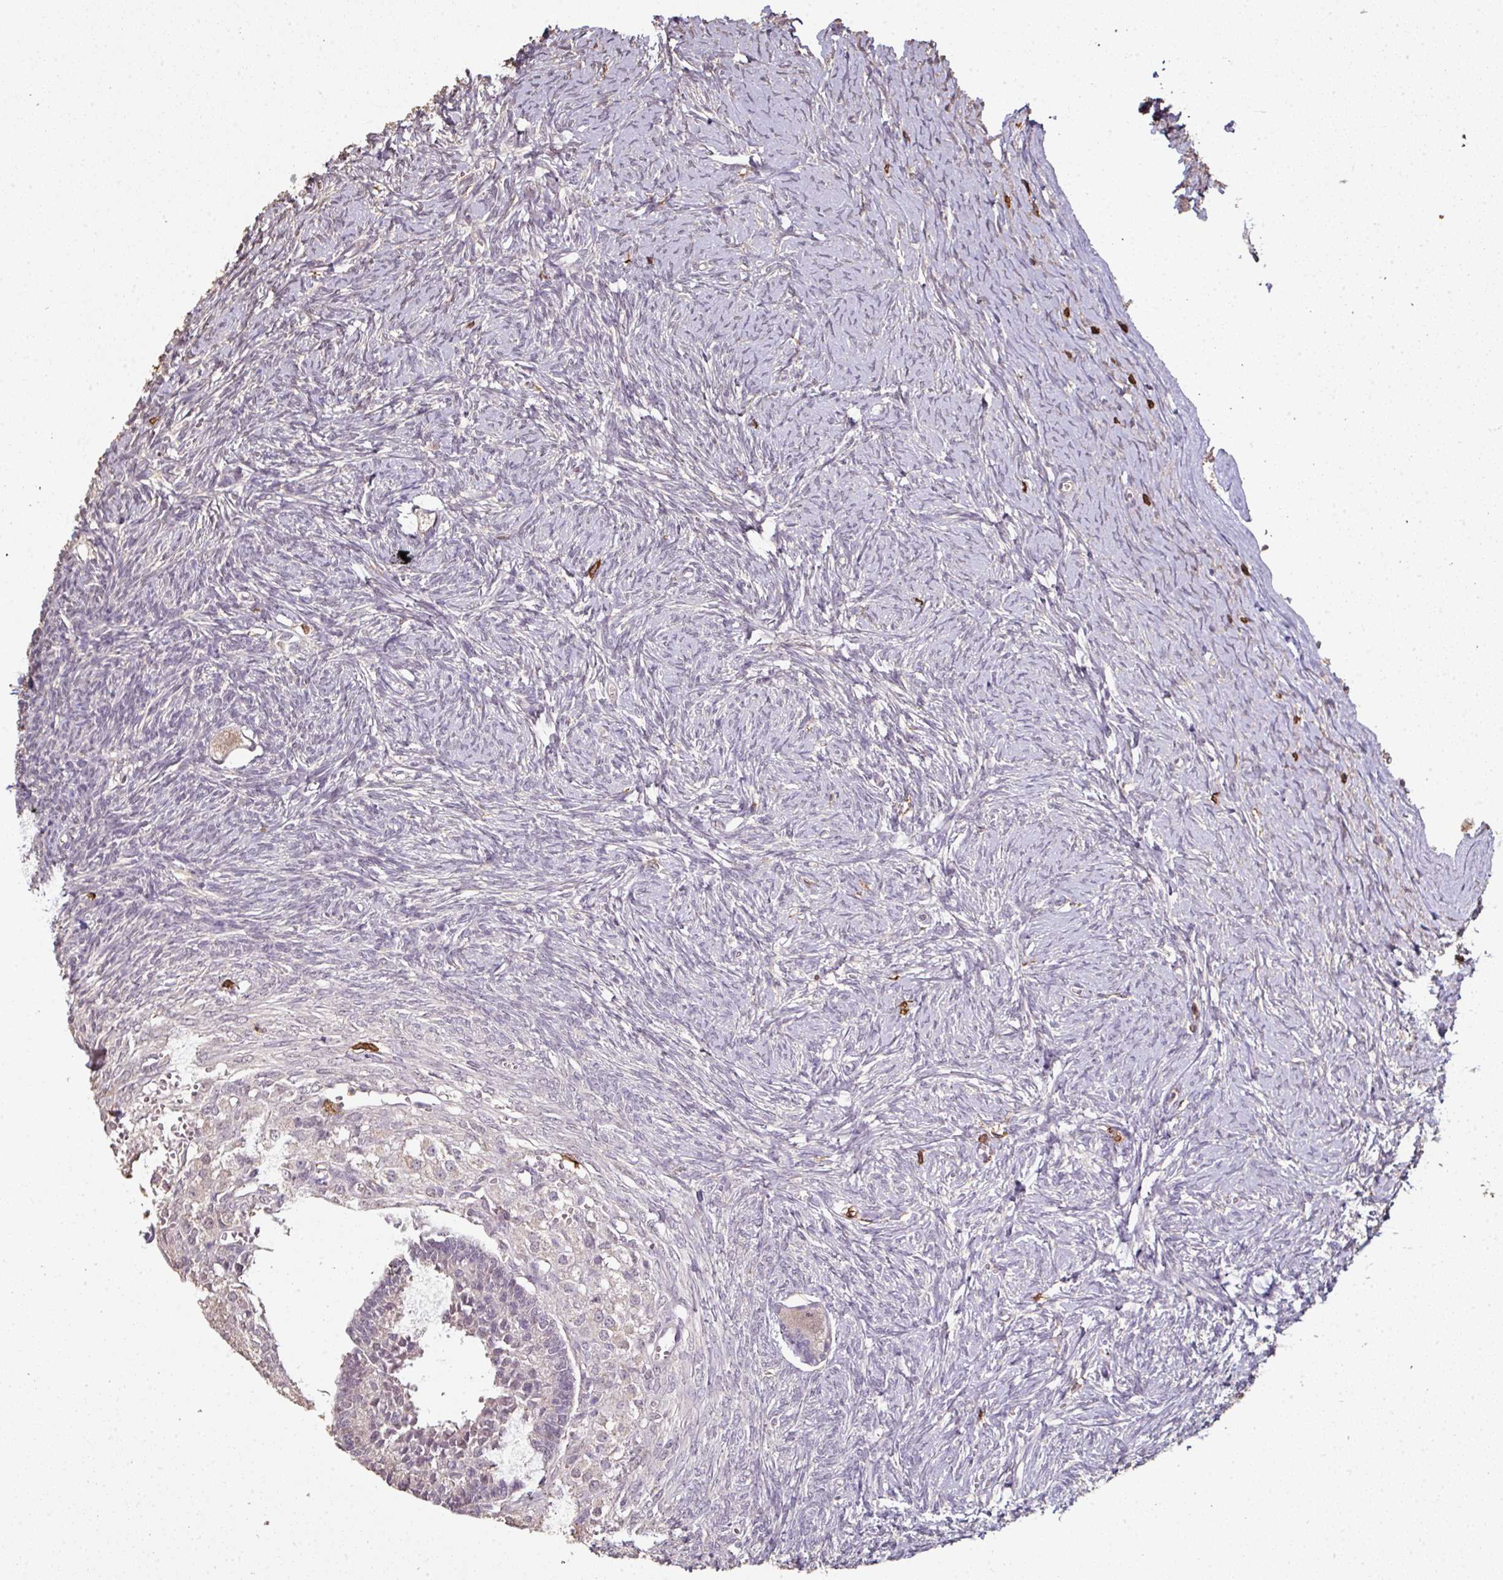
{"staining": {"intensity": "negative", "quantity": "none", "location": "none"}, "tissue": "ovary", "cell_type": "Follicle cells", "image_type": "normal", "snomed": [{"axis": "morphology", "description": "Normal tissue, NOS"}, {"axis": "topography", "description": "Ovary"}], "caption": "An immunohistochemistry image of normal ovary is shown. There is no staining in follicle cells of ovary. (DAB immunohistochemistry (IHC) with hematoxylin counter stain).", "gene": "OLFML2B", "patient": {"sex": "female", "age": 39}}